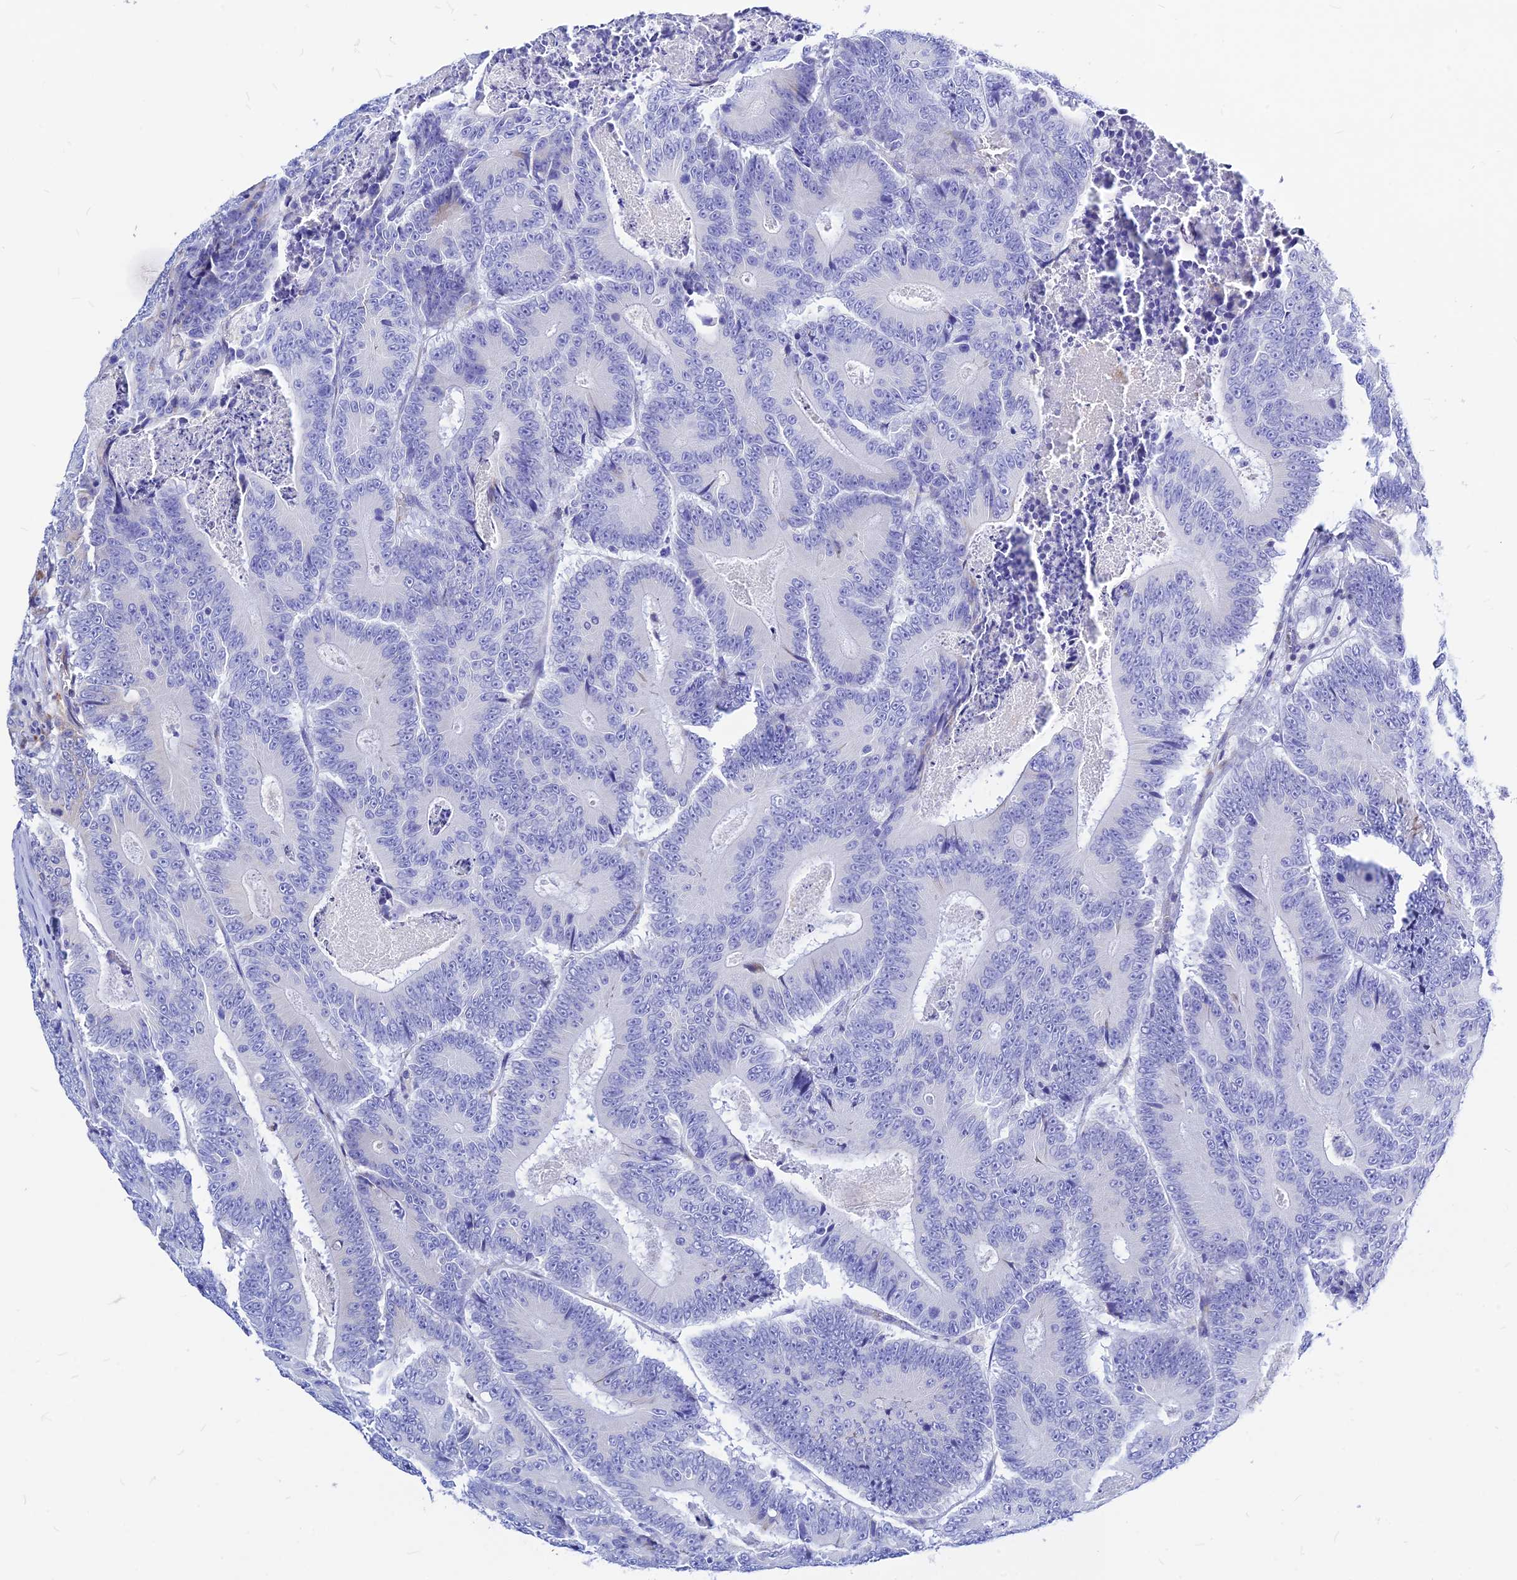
{"staining": {"intensity": "negative", "quantity": "none", "location": "none"}, "tissue": "colorectal cancer", "cell_type": "Tumor cells", "image_type": "cancer", "snomed": [{"axis": "morphology", "description": "Adenocarcinoma, NOS"}, {"axis": "topography", "description": "Colon"}], "caption": "IHC of colorectal cancer reveals no positivity in tumor cells. Brightfield microscopy of immunohistochemistry stained with DAB (brown) and hematoxylin (blue), captured at high magnification.", "gene": "CNOT6", "patient": {"sex": "male", "age": 83}}